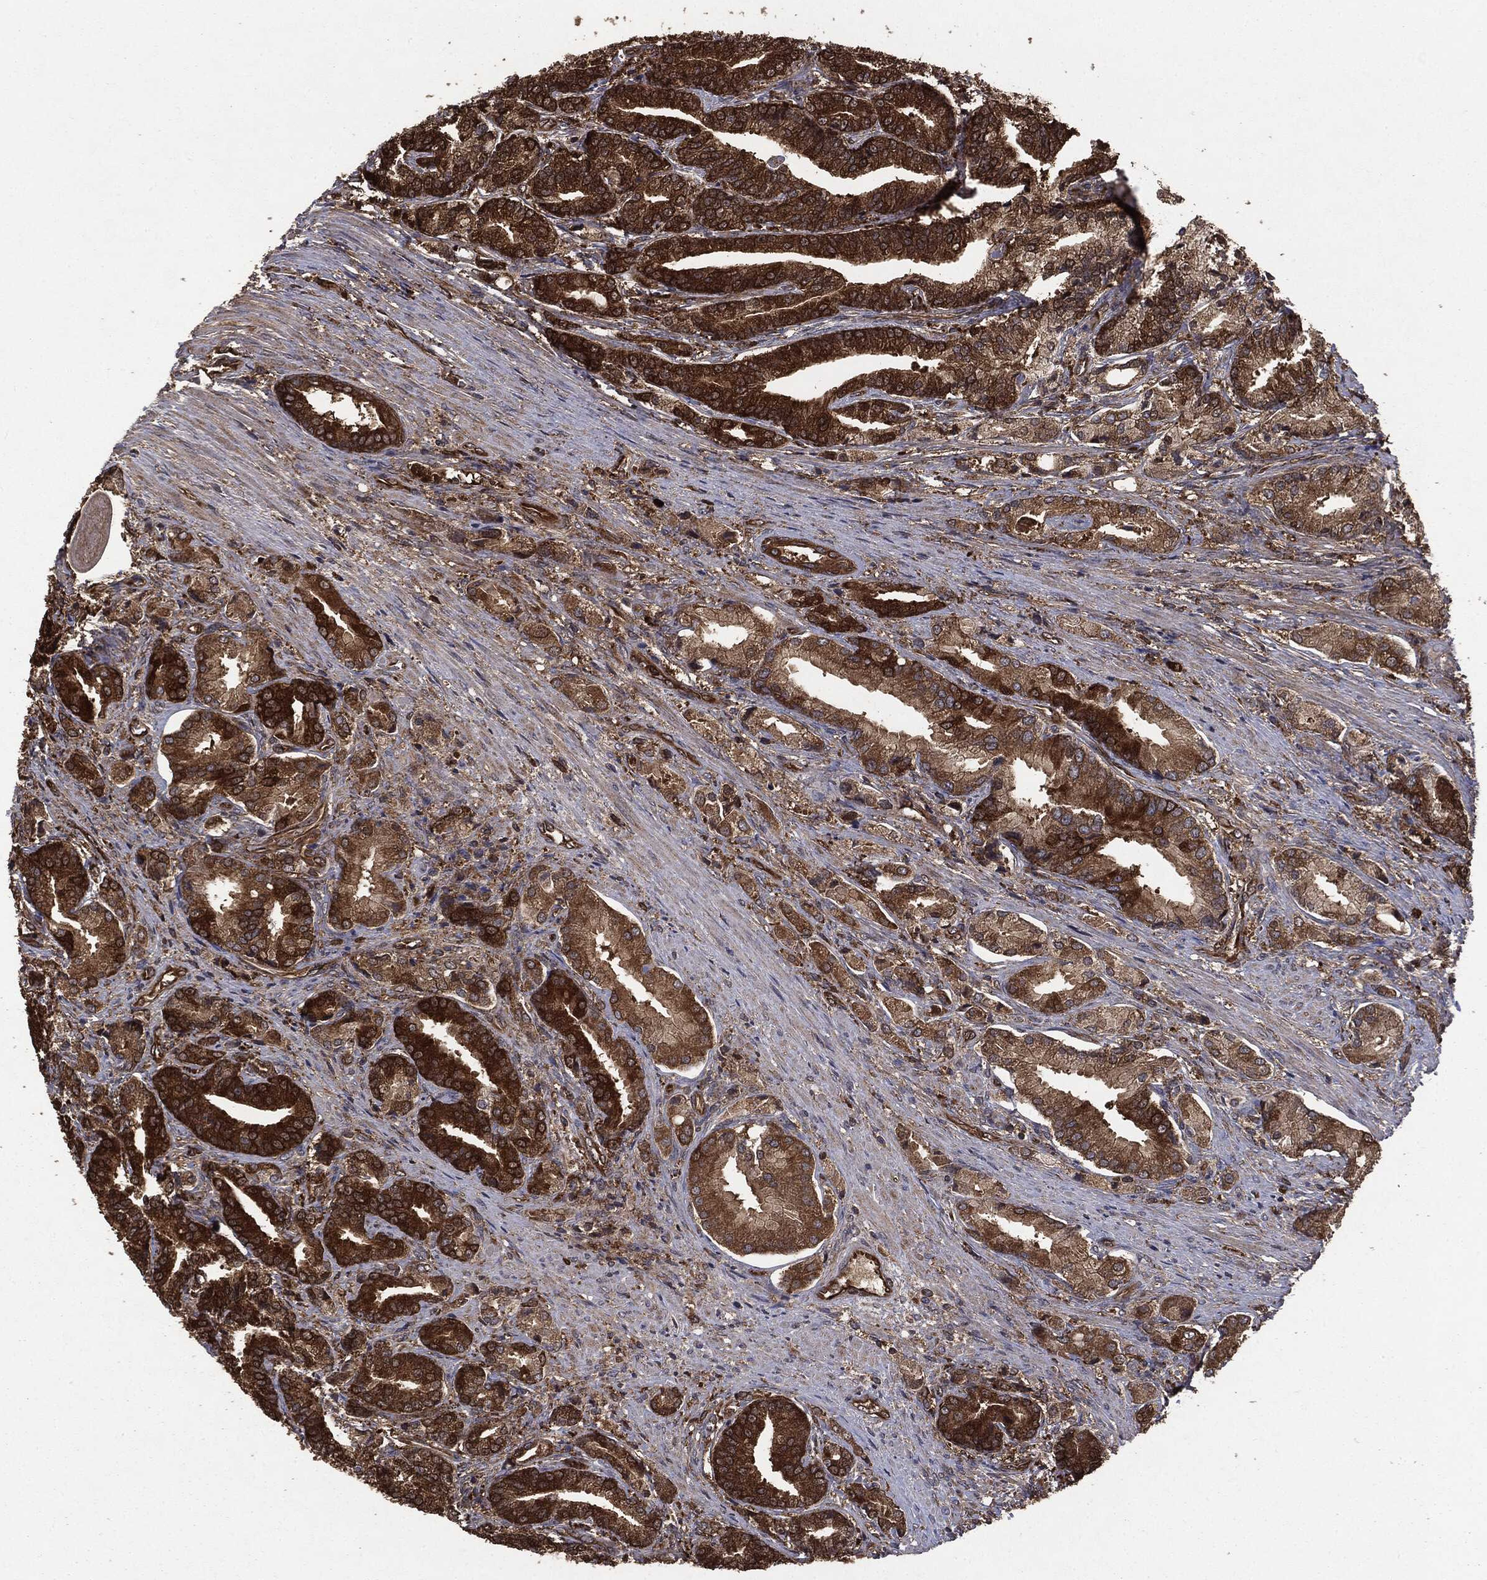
{"staining": {"intensity": "strong", "quantity": ">75%", "location": "cytoplasmic/membranous"}, "tissue": "prostate cancer", "cell_type": "Tumor cells", "image_type": "cancer", "snomed": [{"axis": "morphology", "description": "Adenocarcinoma, High grade"}, {"axis": "topography", "description": "Prostate and seminal vesicle, NOS"}], "caption": "Human prostate high-grade adenocarcinoma stained with a protein marker reveals strong staining in tumor cells.", "gene": "NME1", "patient": {"sex": "male", "age": 61}}